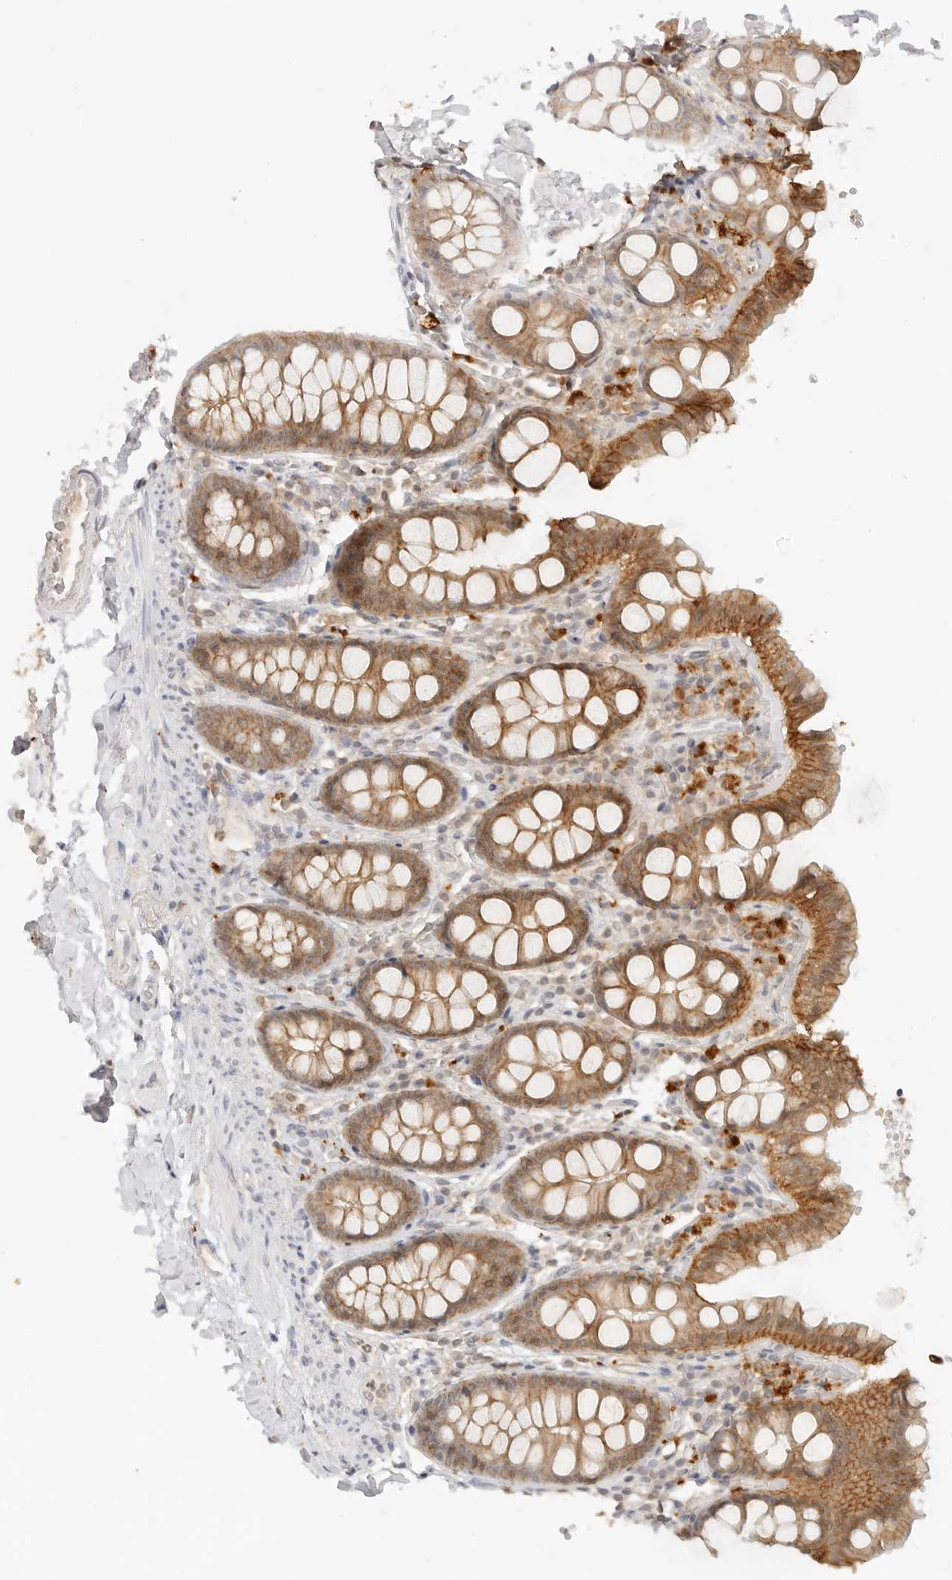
{"staining": {"intensity": "negative", "quantity": "none", "location": "none"}, "tissue": "colon", "cell_type": "Endothelial cells", "image_type": "normal", "snomed": [{"axis": "morphology", "description": "Normal tissue, NOS"}, {"axis": "topography", "description": "Colon"}, {"axis": "topography", "description": "Peripheral nerve tissue"}], "caption": "Endothelial cells show no significant protein positivity in benign colon. Nuclei are stained in blue.", "gene": "EPHA1", "patient": {"sex": "female", "age": 61}}